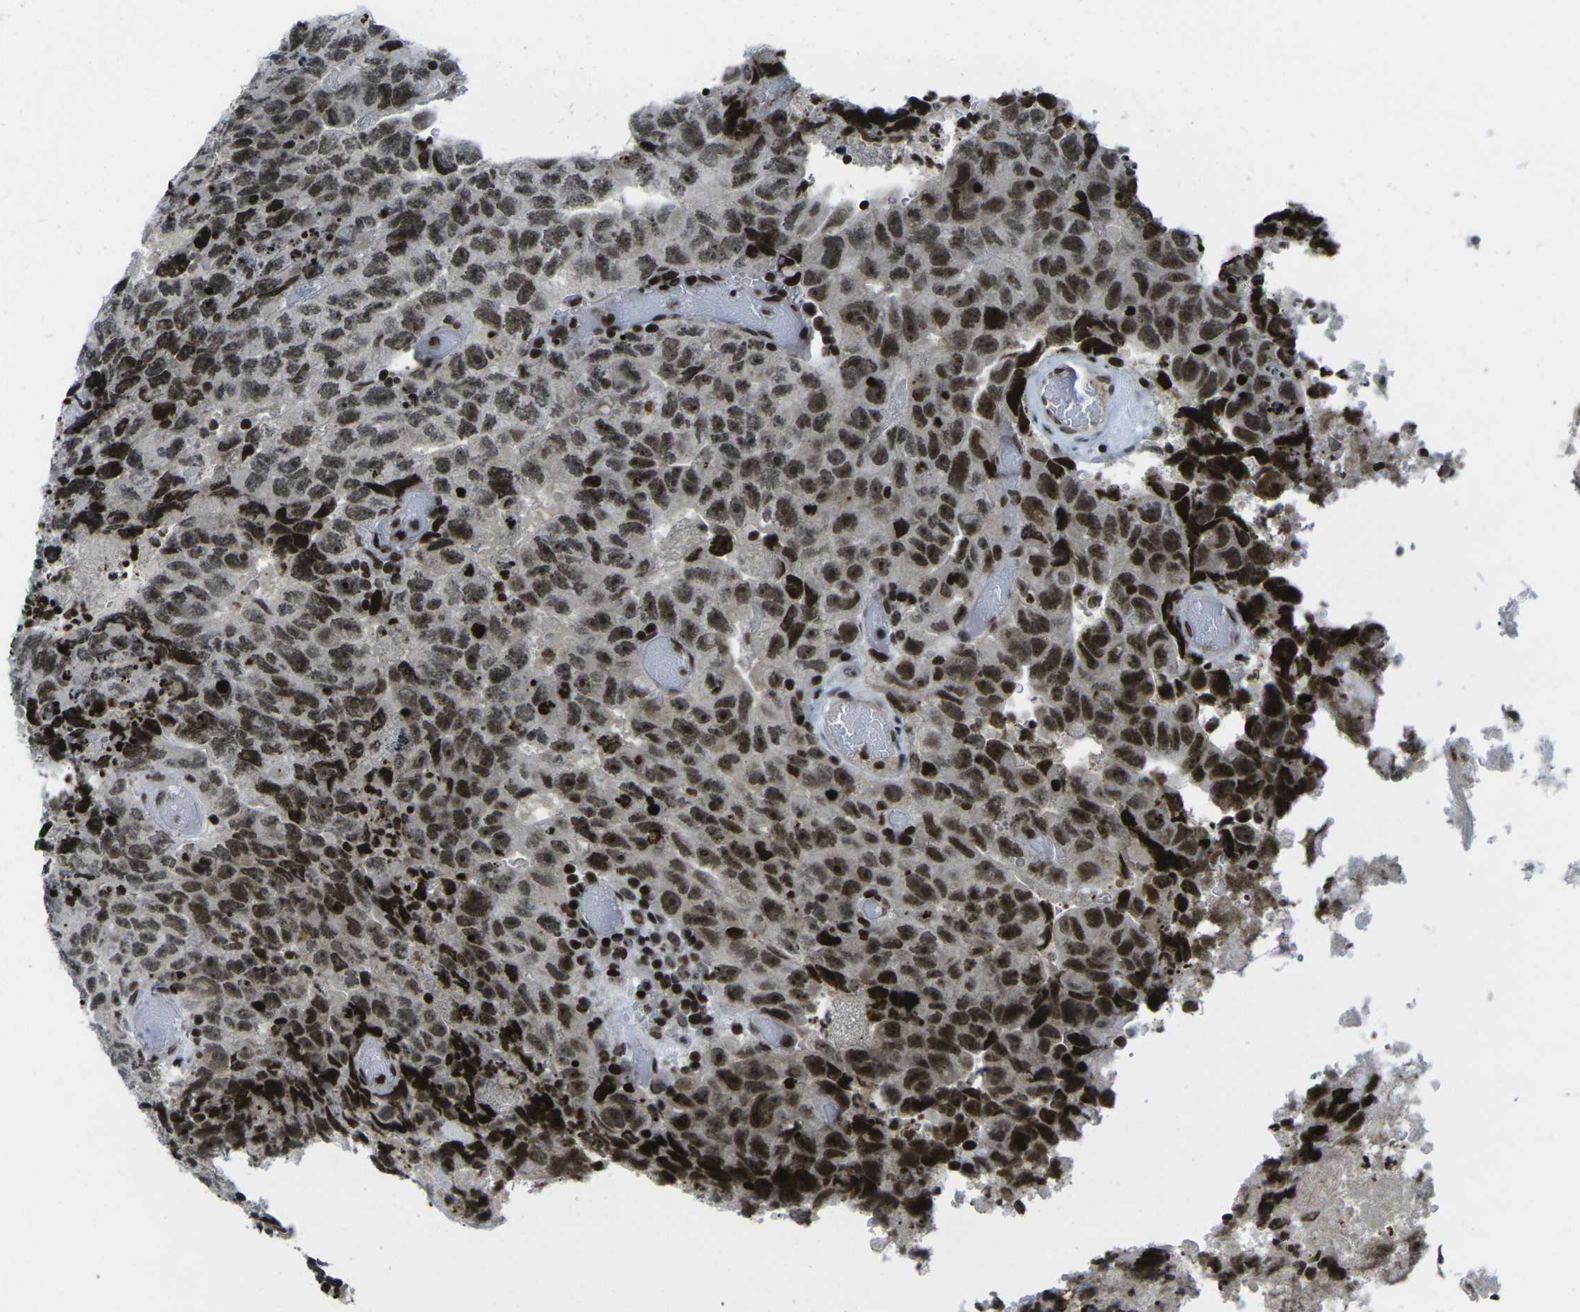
{"staining": {"intensity": "strong", "quantity": ">75%", "location": "nuclear"}, "tissue": "testis cancer", "cell_type": "Tumor cells", "image_type": "cancer", "snomed": [{"axis": "morphology", "description": "Necrosis, NOS"}, {"axis": "morphology", "description": "Carcinoma, Embryonal, NOS"}, {"axis": "topography", "description": "Testis"}], "caption": "Approximately >75% of tumor cells in testis embryonal carcinoma exhibit strong nuclear protein positivity as visualized by brown immunohistochemical staining.", "gene": "EME1", "patient": {"sex": "male", "age": 19}}